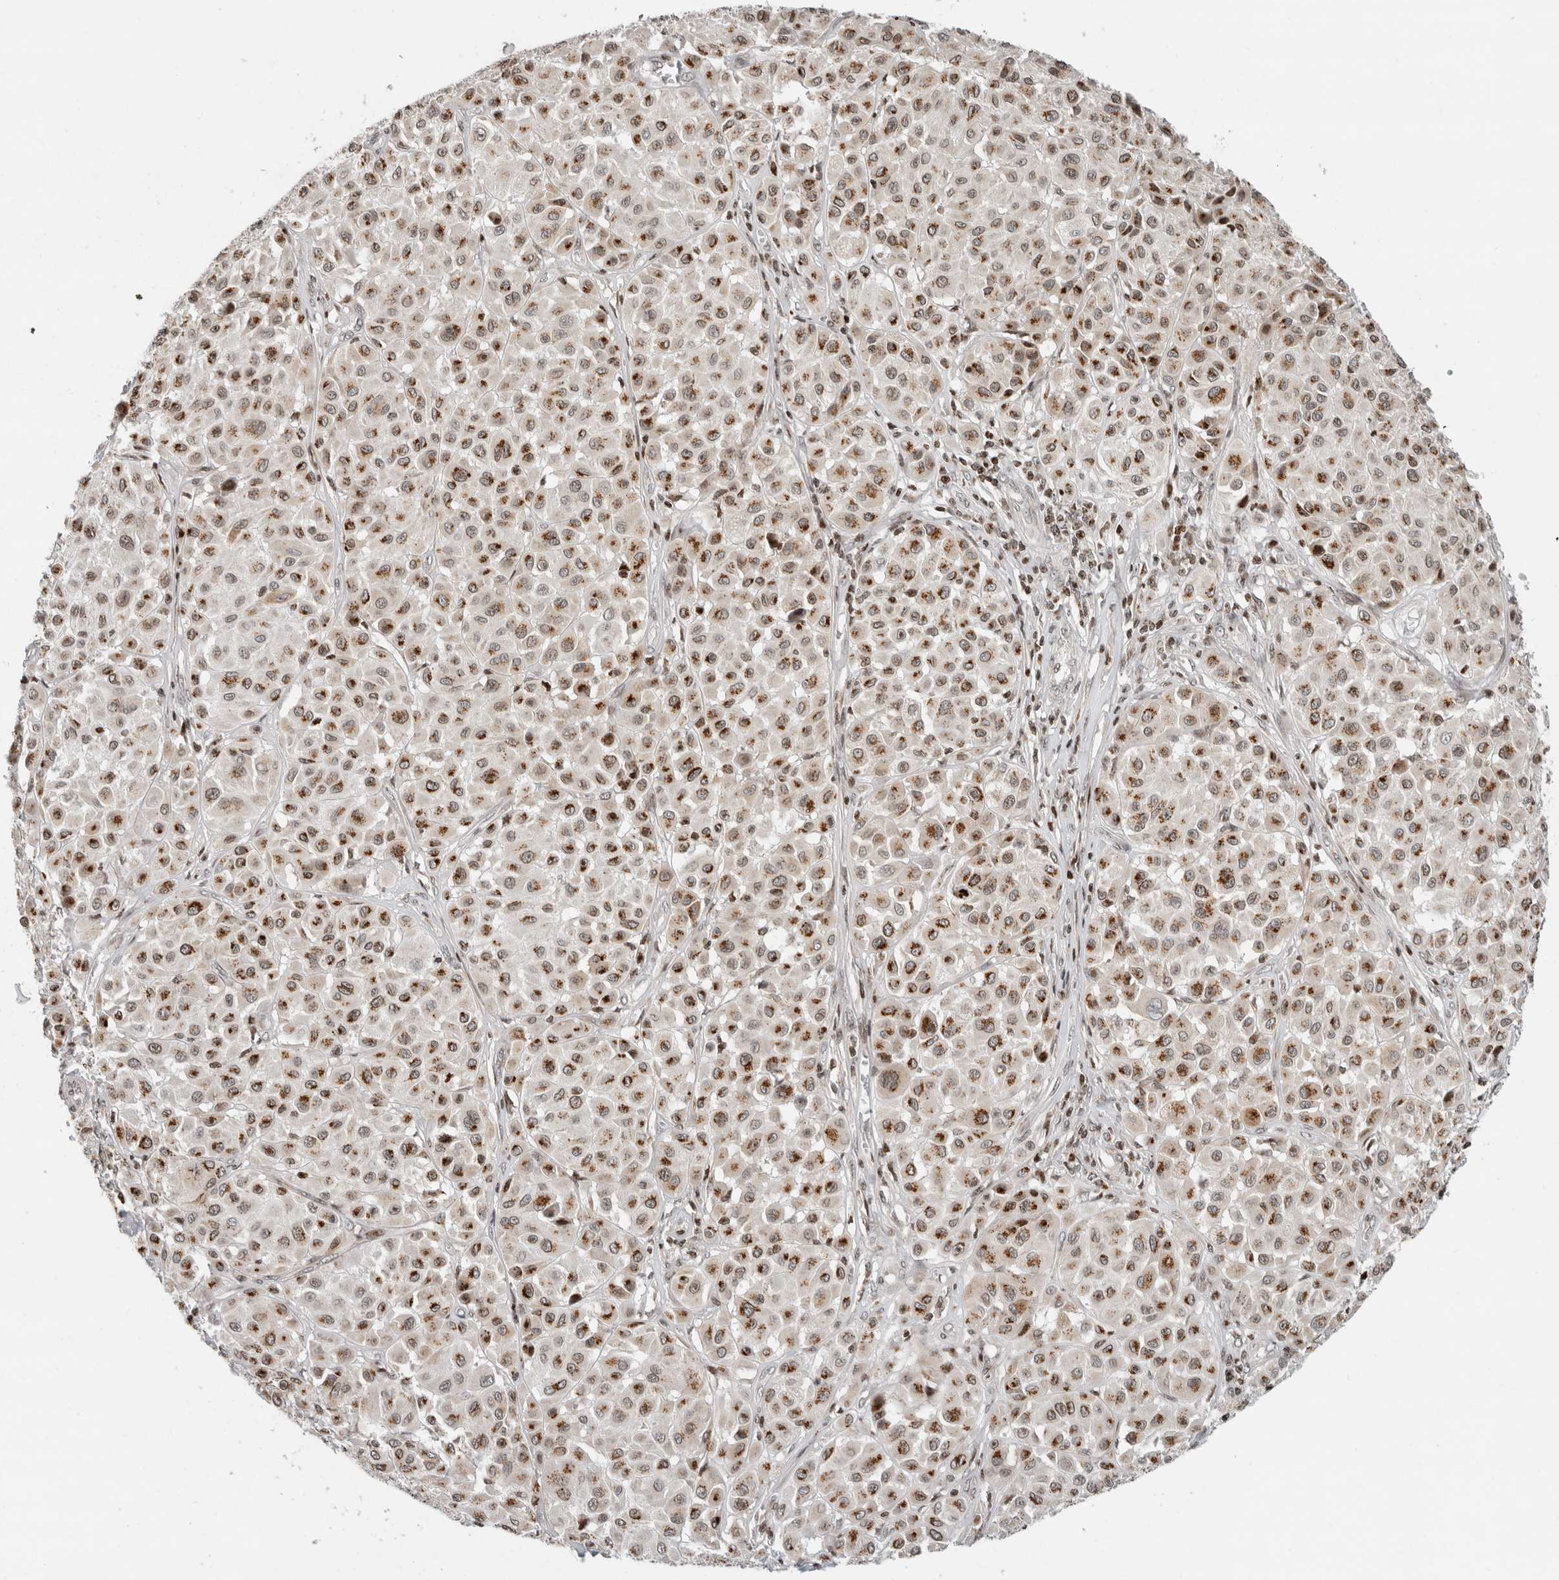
{"staining": {"intensity": "strong", "quantity": ">75%", "location": "cytoplasmic/membranous"}, "tissue": "melanoma", "cell_type": "Tumor cells", "image_type": "cancer", "snomed": [{"axis": "morphology", "description": "Malignant melanoma, Metastatic site"}, {"axis": "topography", "description": "Soft tissue"}], "caption": "Immunohistochemistry (IHC) of melanoma demonstrates high levels of strong cytoplasmic/membranous positivity in approximately >75% of tumor cells. (Stains: DAB in brown, nuclei in blue, Microscopy: brightfield microscopy at high magnification).", "gene": "GINS4", "patient": {"sex": "male", "age": 41}}